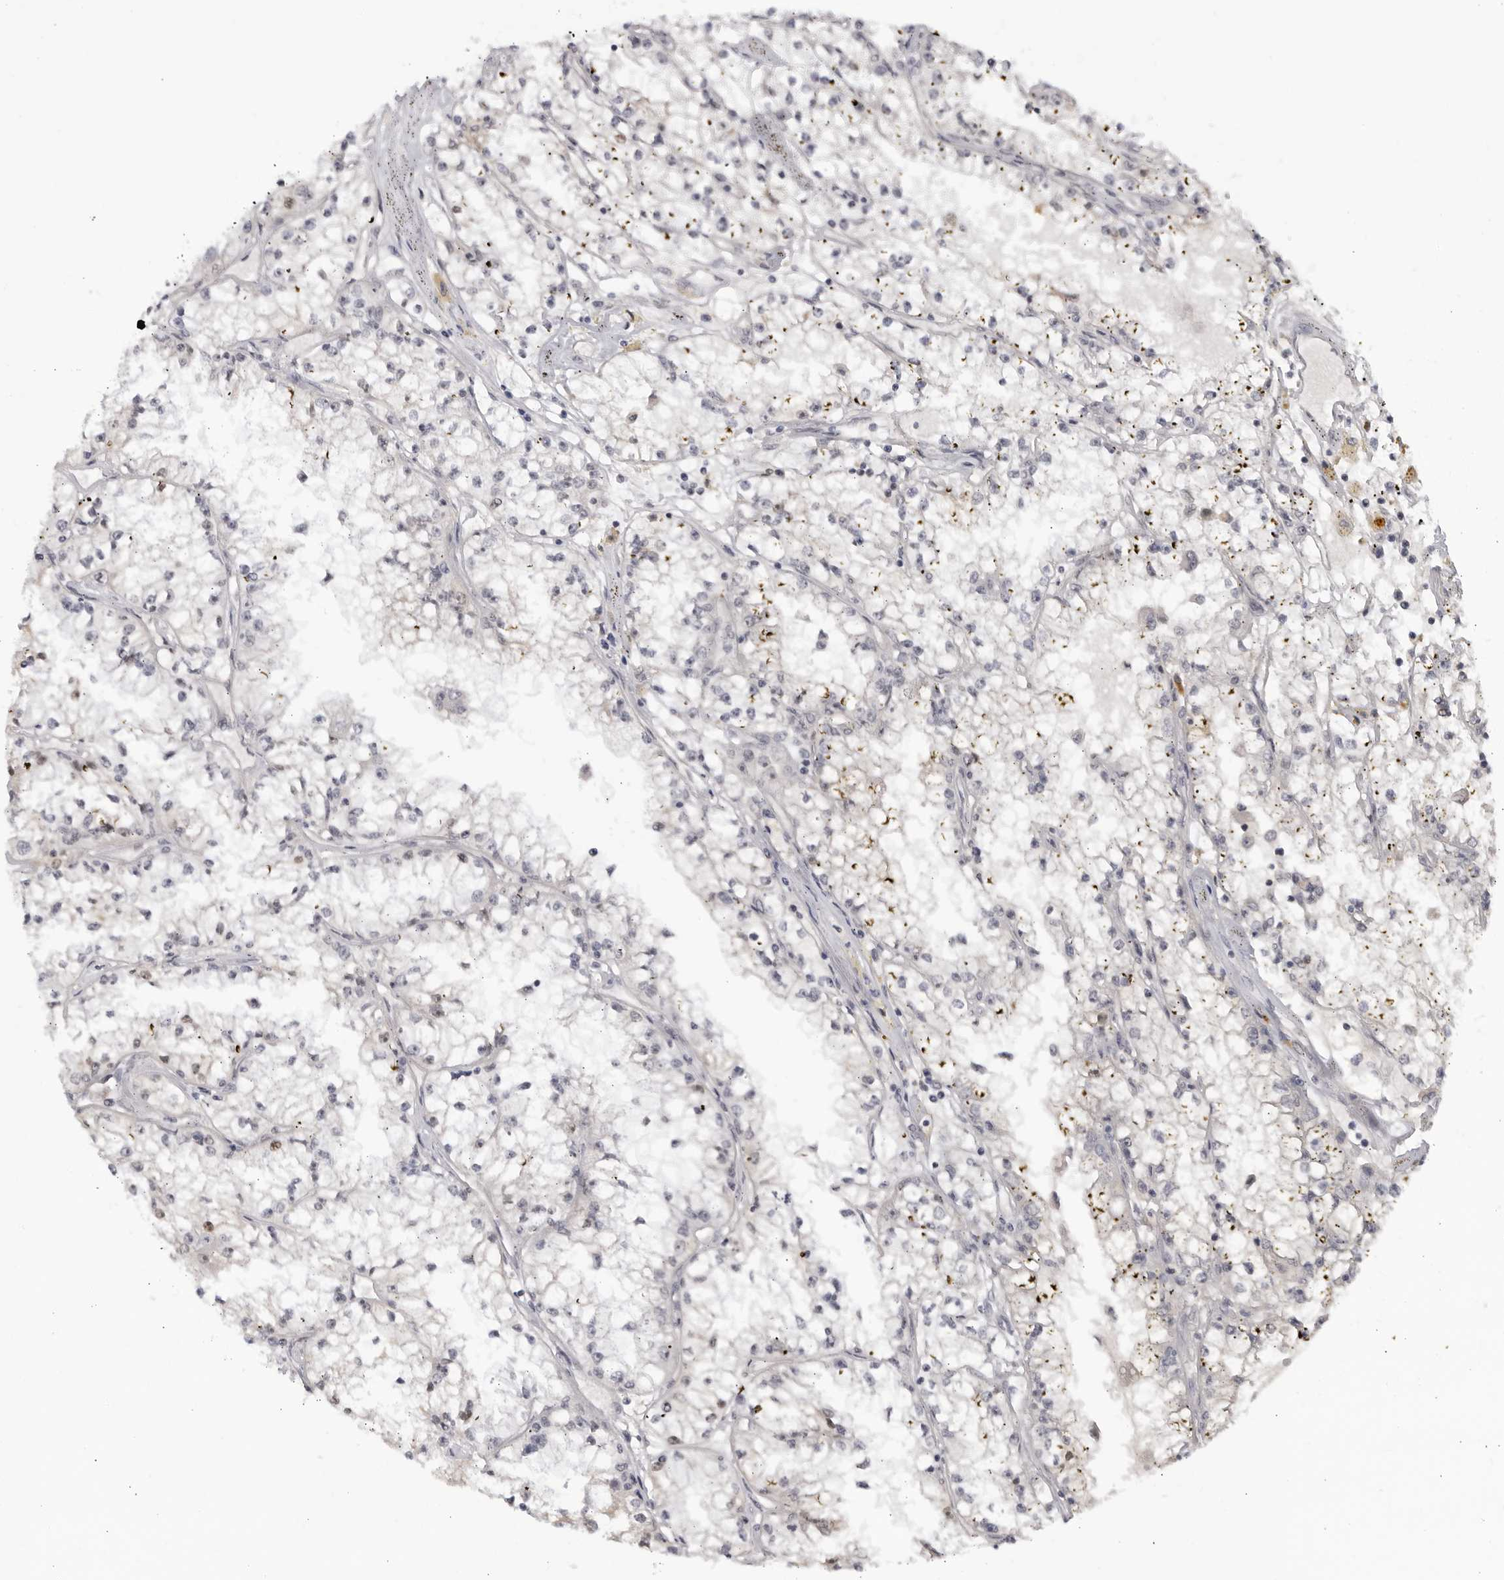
{"staining": {"intensity": "negative", "quantity": "none", "location": "none"}, "tissue": "renal cancer", "cell_type": "Tumor cells", "image_type": "cancer", "snomed": [{"axis": "morphology", "description": "Adenocarcinoma, NOS"}, {"axis": "topography", "description": "Kidney"}], "caption": "Immunohistochemical staining of human adenocarcinoma (renal) displays no significant expression in tumor cells.", "gene": "RASGEF1C", "patient": {"sex": "male", "age": 56}}